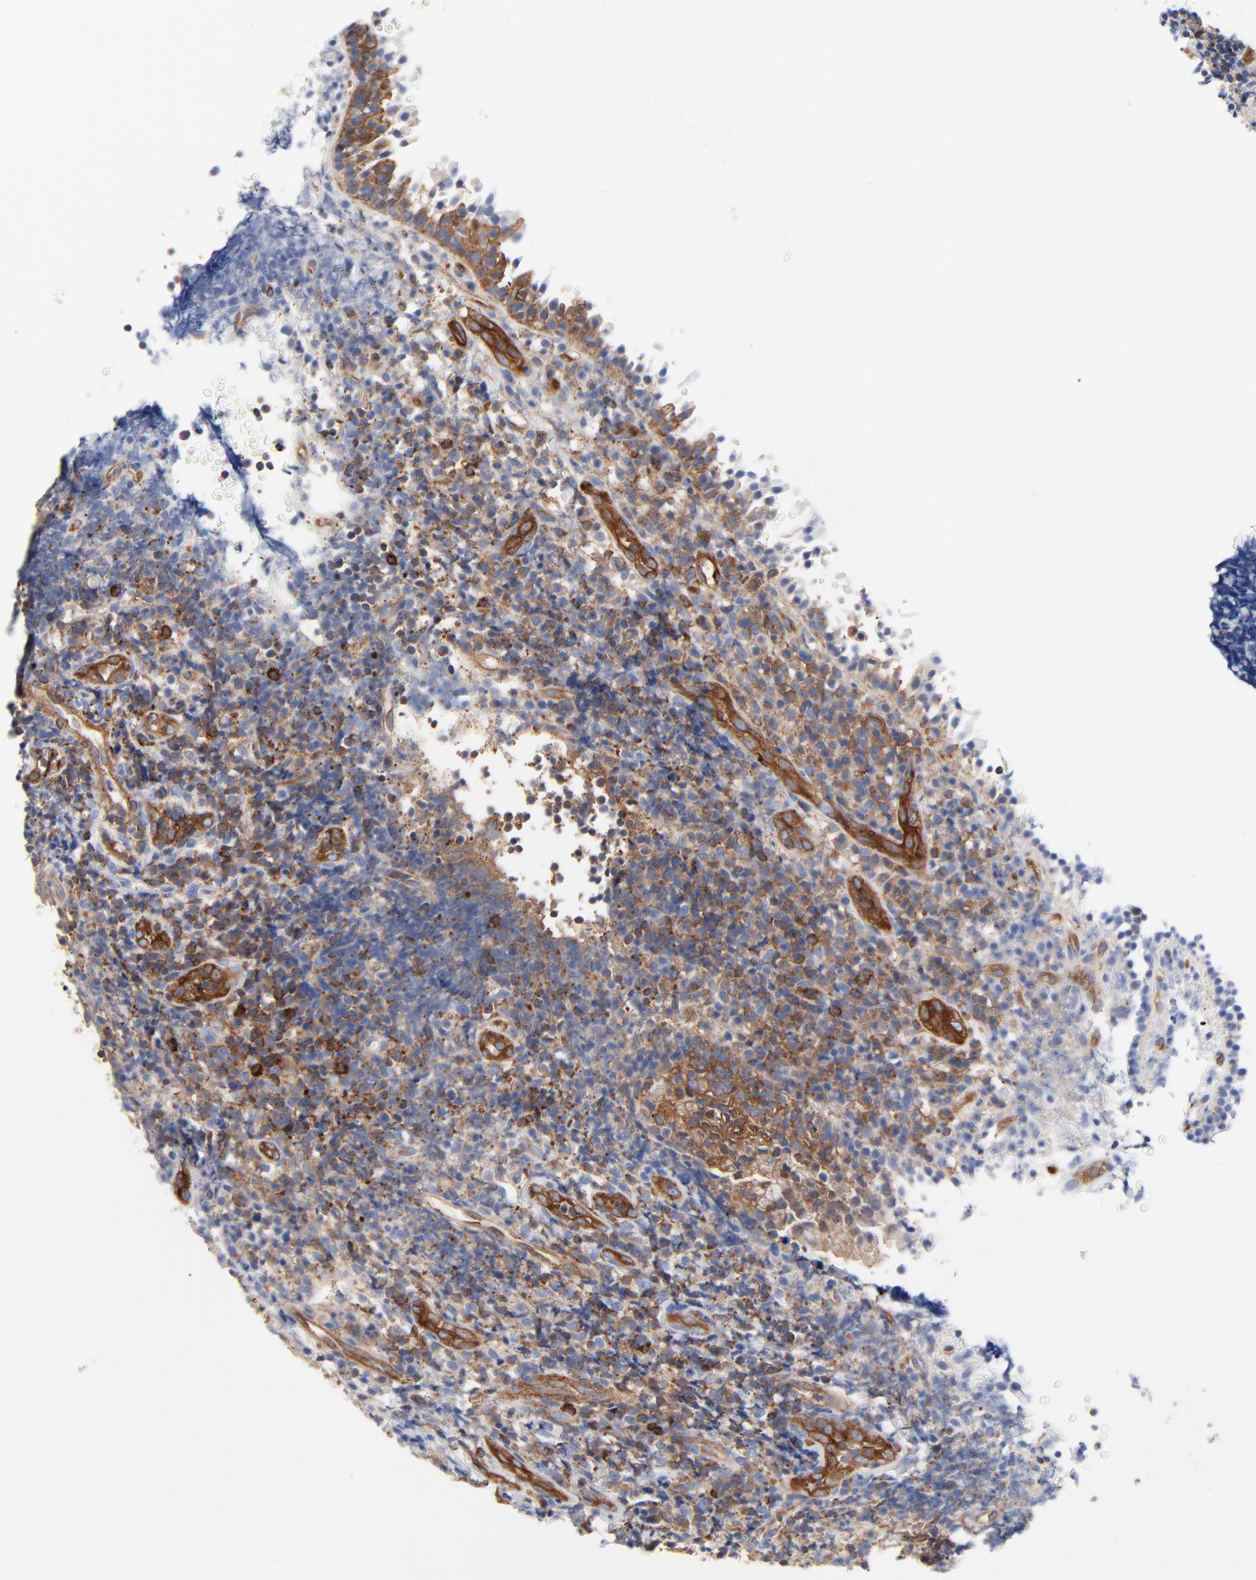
{"staining": {"intensity": "moderate", "quantity": ">75%", "location": "cytoplasmic/membranous"}, "tissue": "tonsil", "cell_type": "Germinal center cells", "image_type": "normal", "snomed": [{"axis": "morphology", "description": "Normal tissue, NOS"}, {"axis": "topography", "description": "Tonsil"}], "caption": "Protein expression by immunohistochemistry displays moderate cytoplasmic/membranous expression in approximately >75% of germinal center cells in normal tonsil. (Brightfield microscopy of DAB IHC at high magnification).", "gene": "CD2AP", "patient": {"sex": "female", "age": 40}}